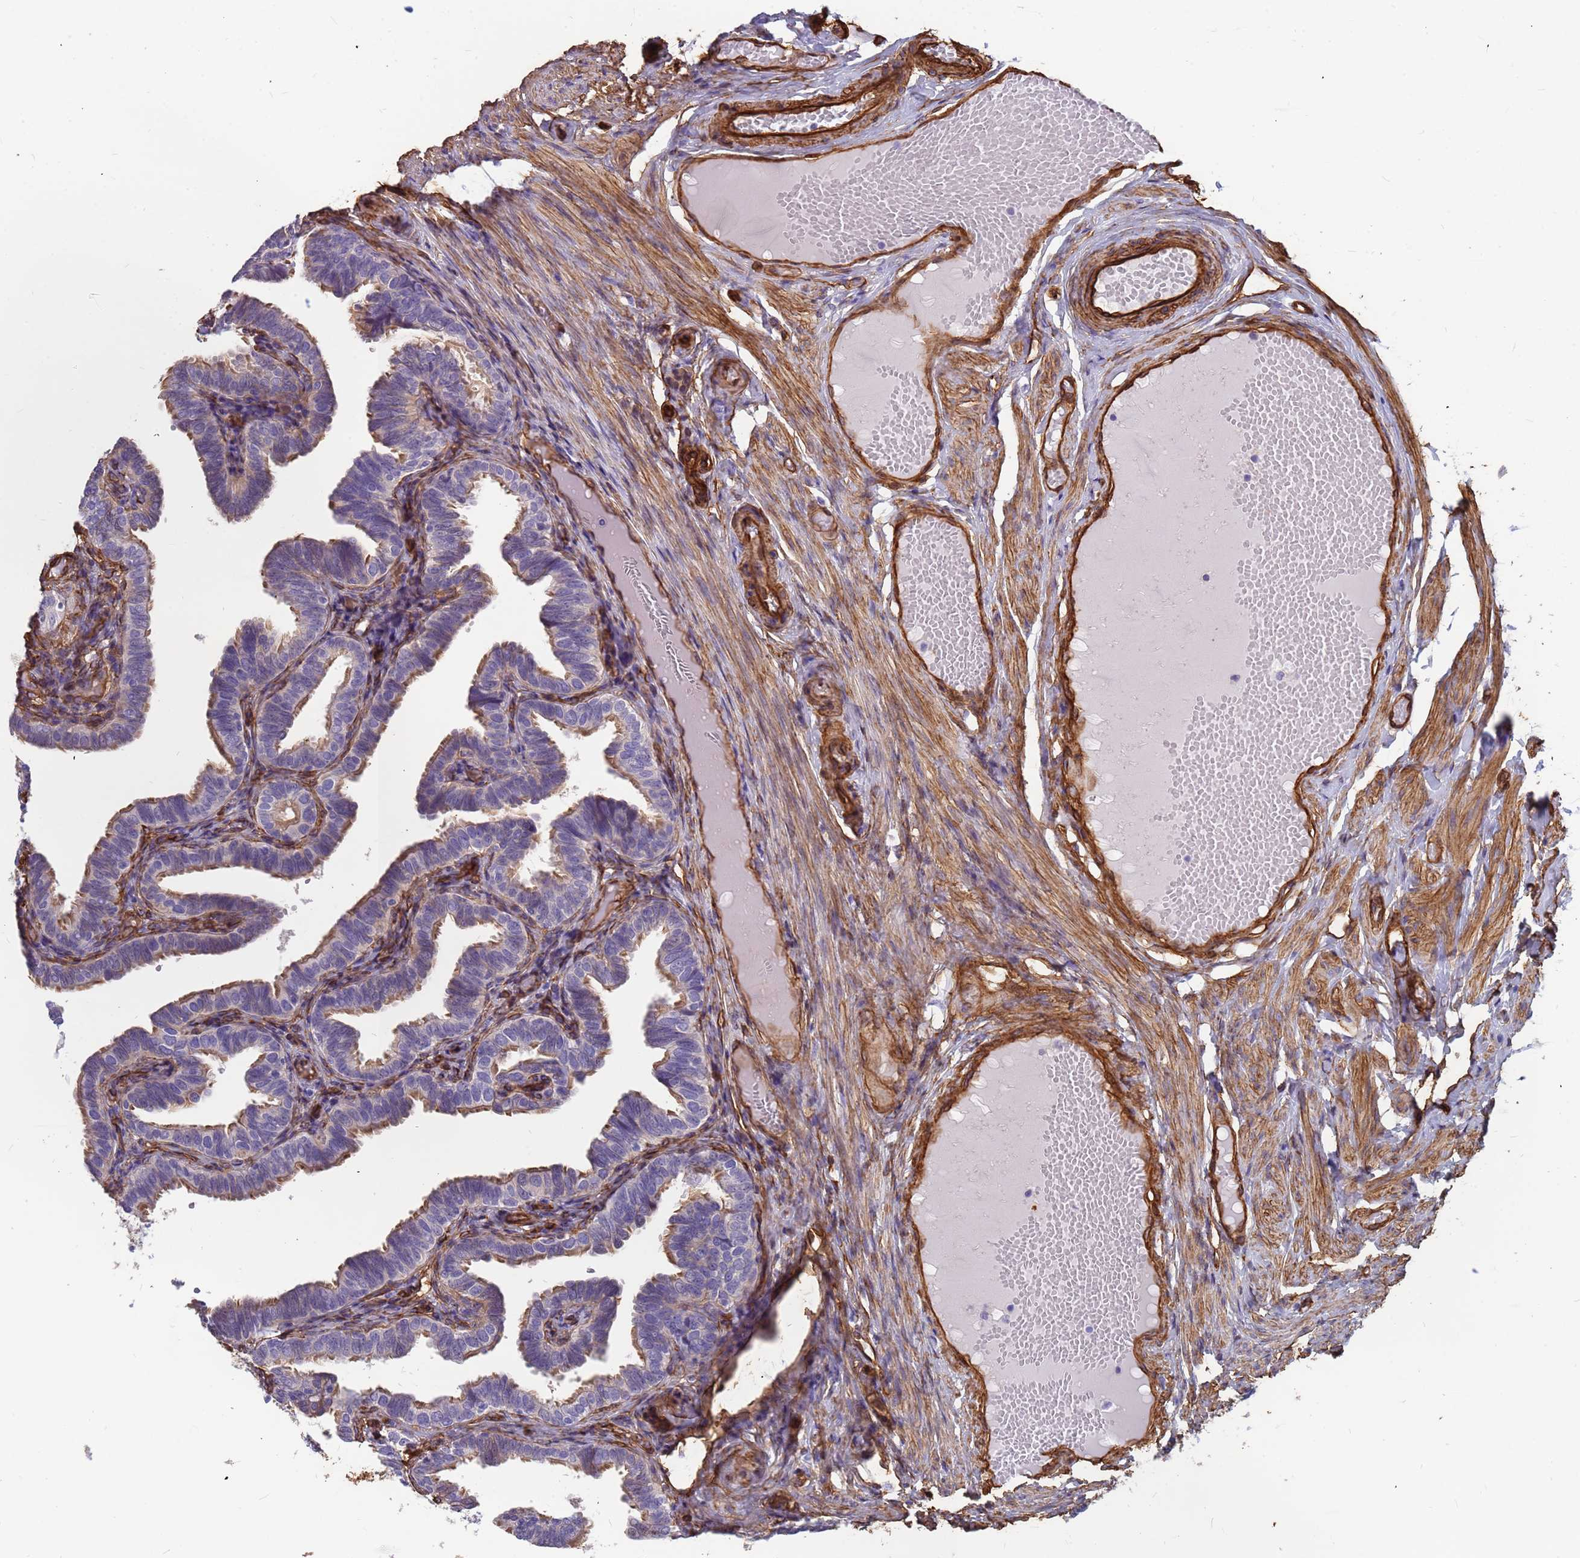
{"staining": {"intensity": "moderate", "quantity": "25%-75%", "location": "cytoplasmic/membranous"}, "tissue": "fallopian tube", "cell_type": "Glandular cells", "image_type": "normal", "snomed": [{"axis": "morphology", "description": "Normal tissue, NOS"}, {"axis": "topography", "description": "Fallopian tube"}], "caption": "This image shows normal fallopian tube stained with IHC to label a protein in brown. The cytoplasmic/membranous of glandular cells show moderate positivity for the protein. Nuclei are counter-stained blue.", "gene": "EHD2", "patient": {"sex": "female", "age": 39}}